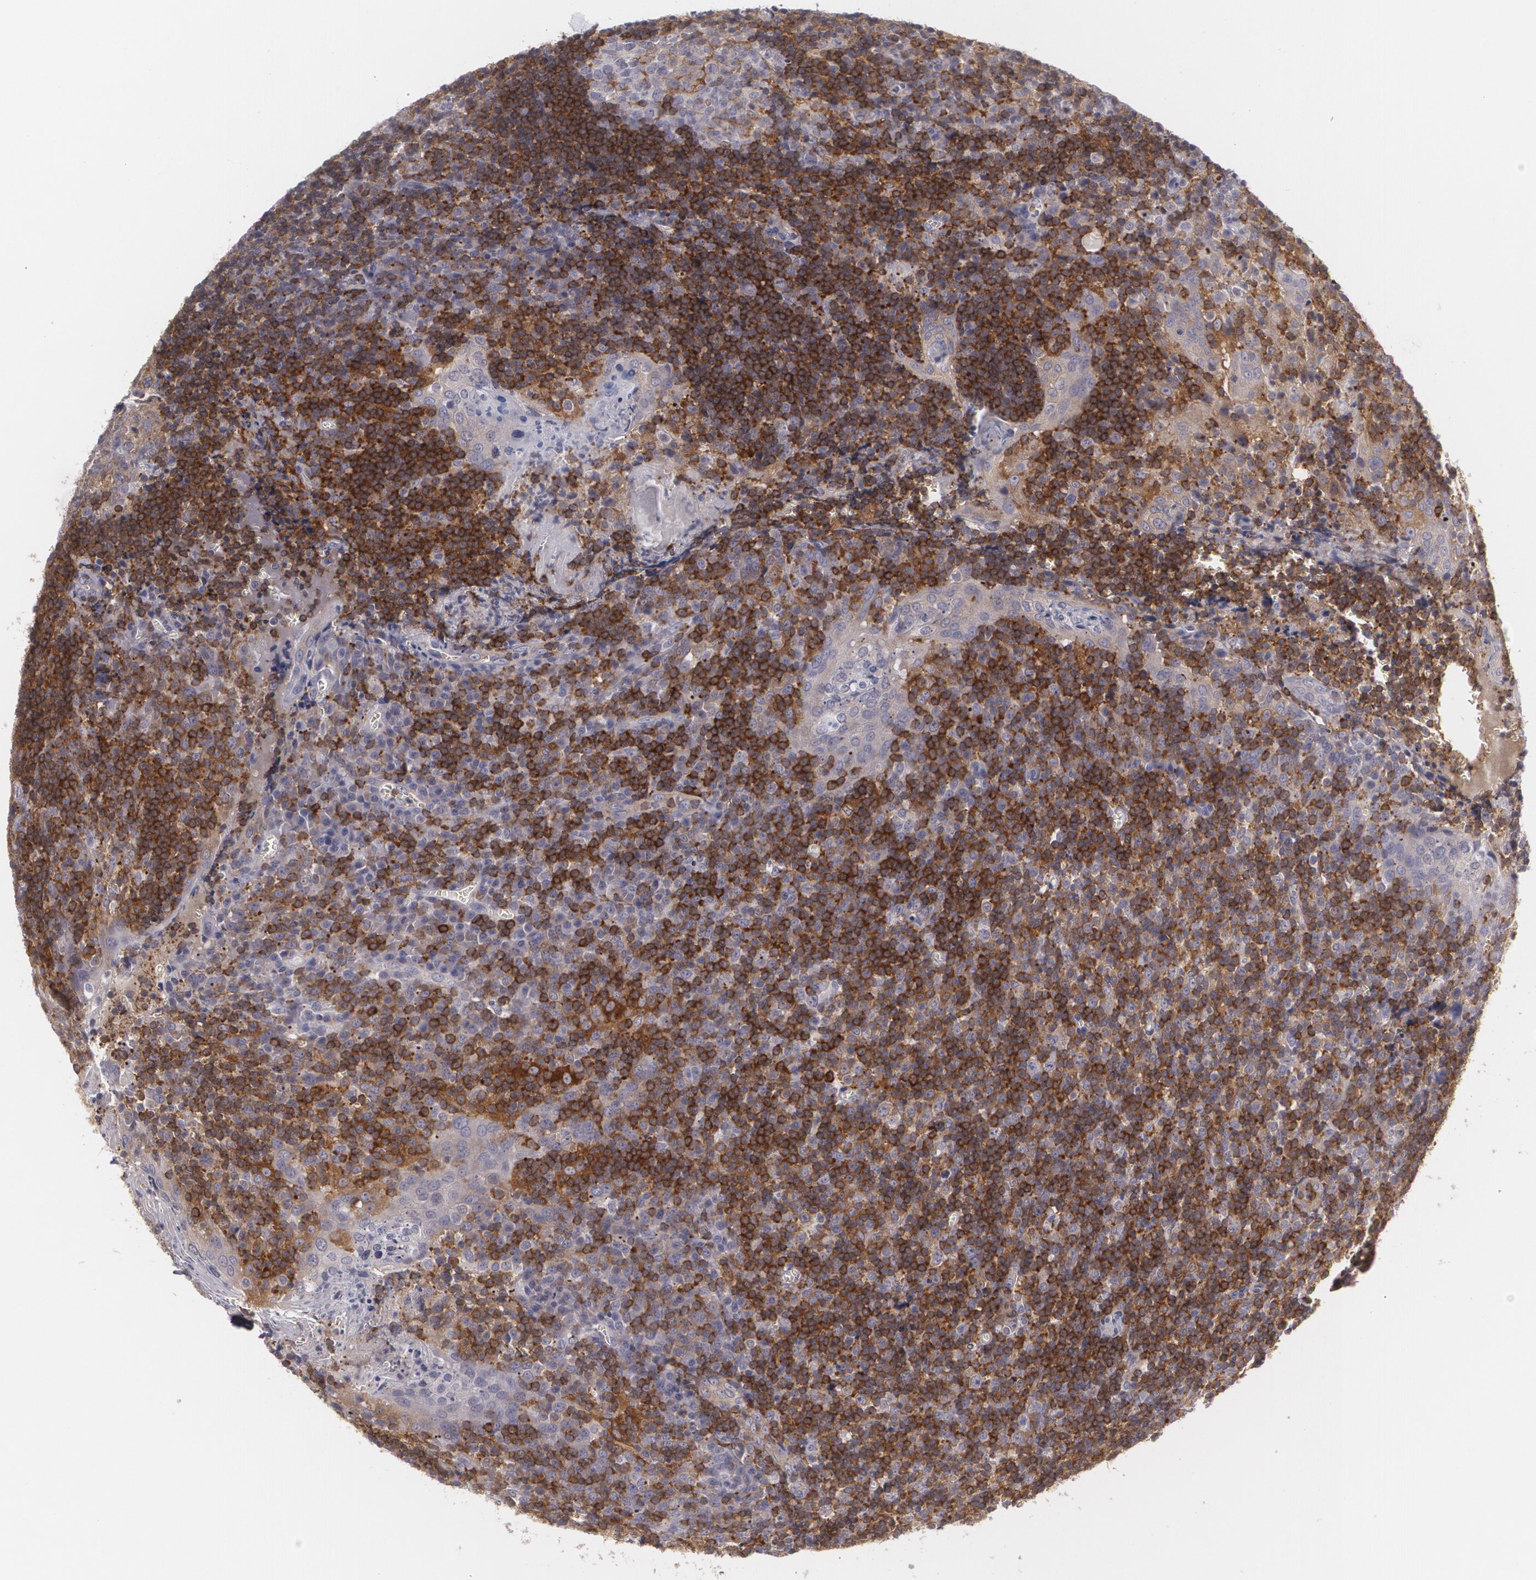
{"staining": {"intensity": "weak", "quantity": ">75%", "location": "cytoplasmic/membranous"}, "tissue": "tonsil", "cell_type": "Germinal center cells", "image_type": "normal", "snomed": [{"axis": "morphology", "description": "Normal tissue, NOS"}, {"axis": "topography", "description": "Tonsil"}], "caption": "Protein expression analysis of benign tonsil shows weak cytoplasmic/membranous positivity in about >75% of germinal center cells. Using DAB (3,3'-diaminobenzidine) (brown) and hematoxylin (blue) stains, captured at high magnification using brightfield microscopy.", "gene": "BIN1", "patient": {"sex": "male", "age": 20}}